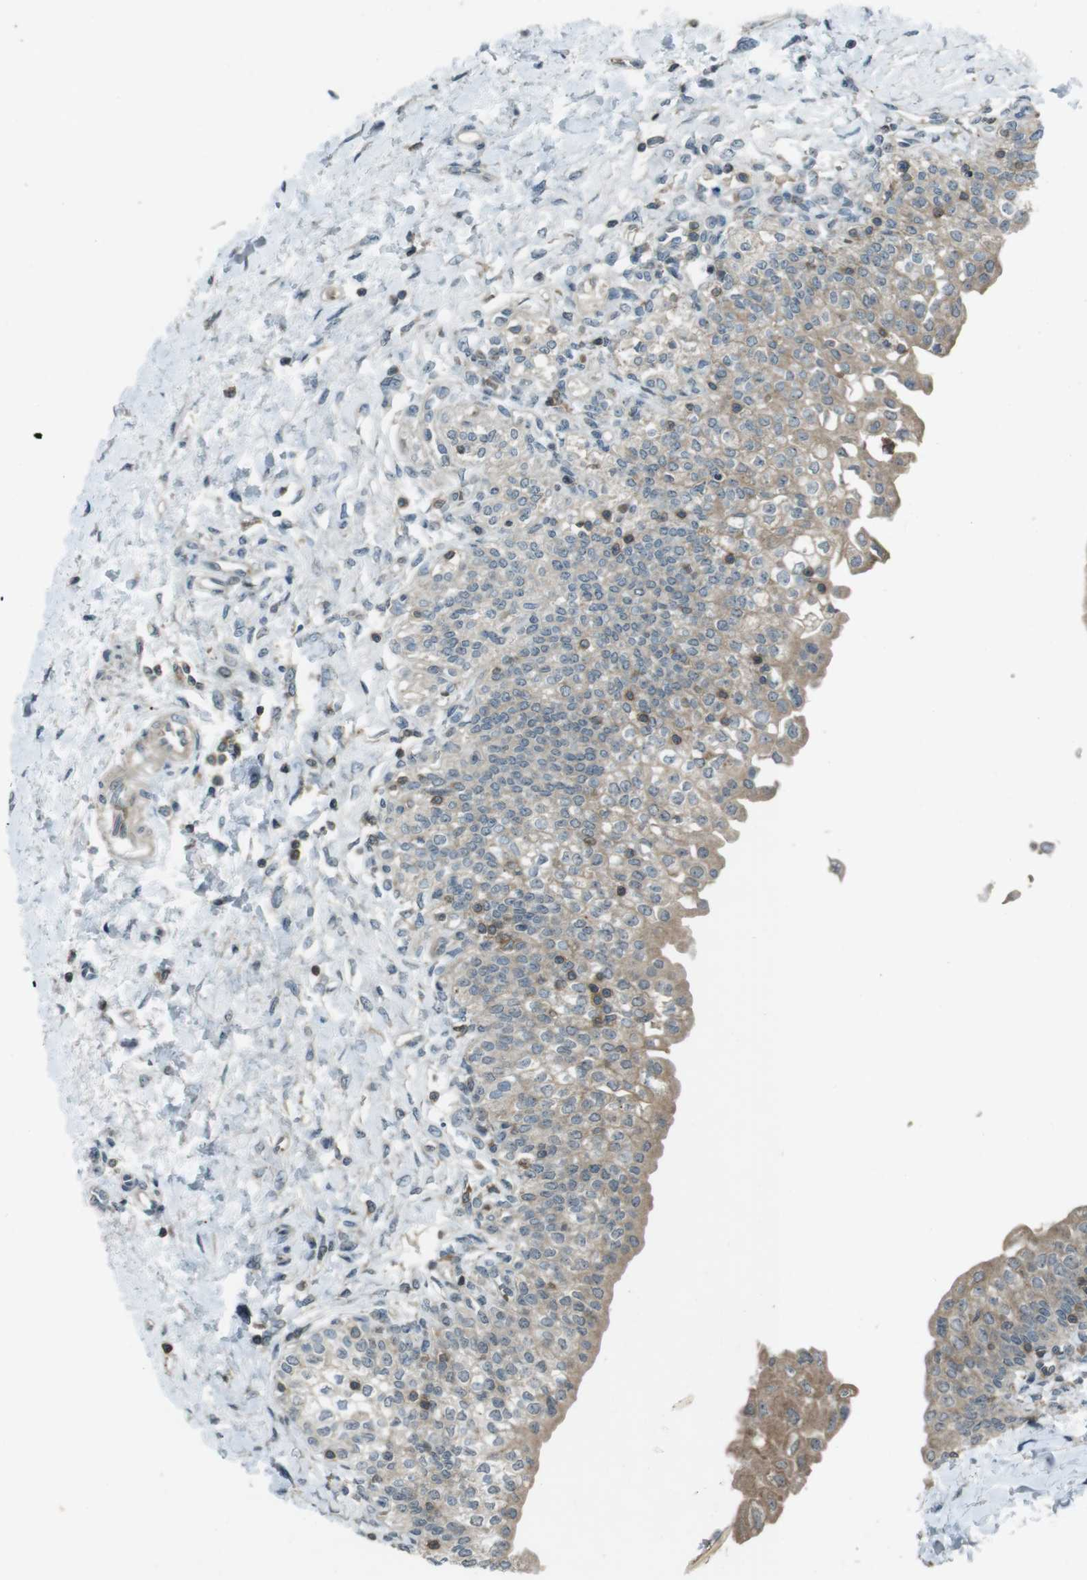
{"staining": {"intensity": "weak", "quantity": ">75%", "location": "cytoplasmic/membranous"}, "tissue": "urinary bladder", "cell_type": "Urothelial cells", "image_type": "normal", "snomed": [{"axis": "morphology", "description": "Normal tissue, NOS"}, {"axis": "topography", "description": "Urinary bladder"}], "caption": "Unremarkable urinary bladder shows weak cytoplasmic/membranous positivity in about >75% of urothelial cells, visualized by immunohistochemistry.", "gene": "ZYX", "patient": {"sex": "male", "age": 55}}